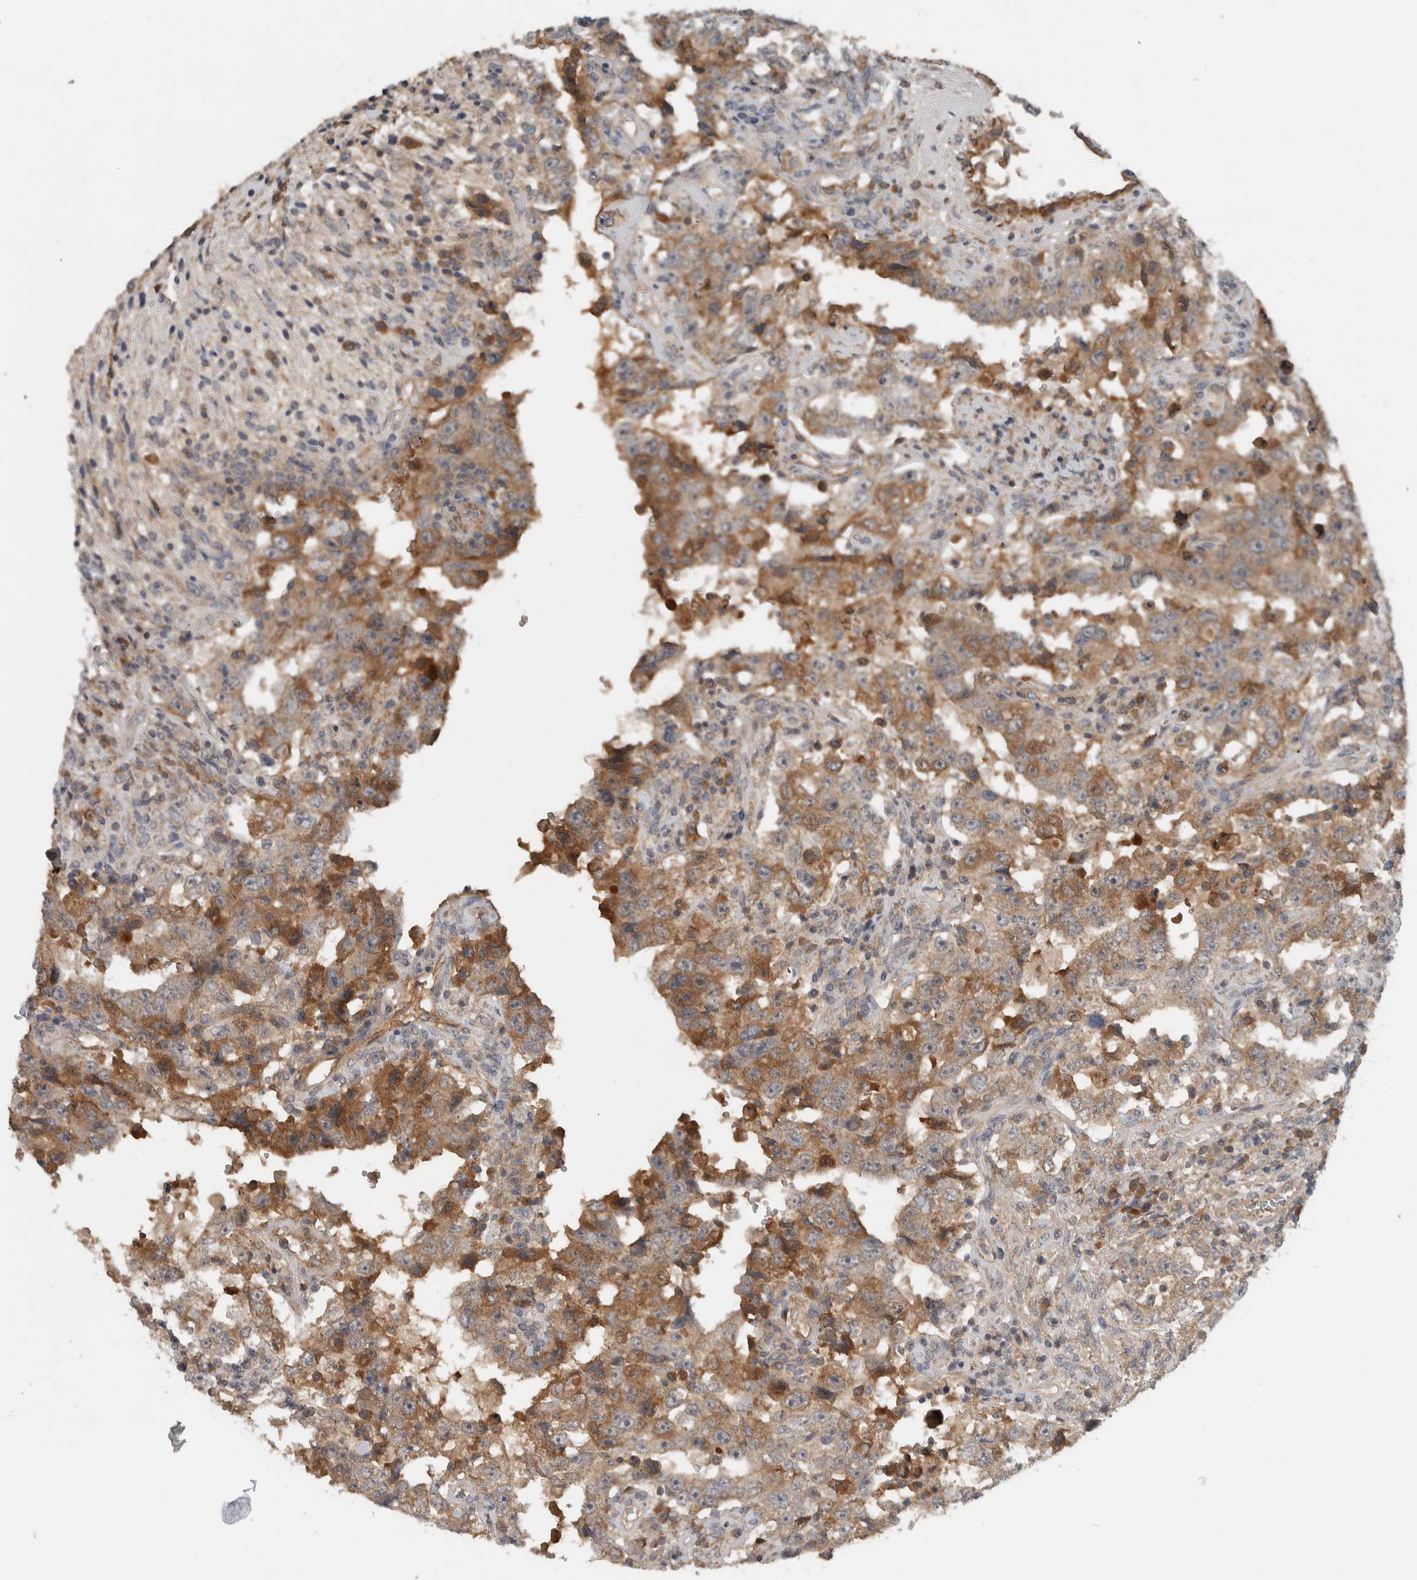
{"staining": {"intensity": "moderate", "quantity": ">75%", "location": "cytoplasmic/membranous"}, "tissue": "testis cancer", "cell_type": "Tumor cells", "image_type": "cancer", "snomed": [{"axis": "morphology", "description": "Carcinoma, Embryonal, NOS"}, {"axis": "topography", "description": "Testis"}], "caption": "The image displays immunohistochemical staining of testis cancer. There is moderate cytoplasmic/membranous staining is seen in approximately >75% of tumor cells. Nuclei are stained in blue.", "gene": "LBHD1", "patient": {"sex": "male", "age": 26}}